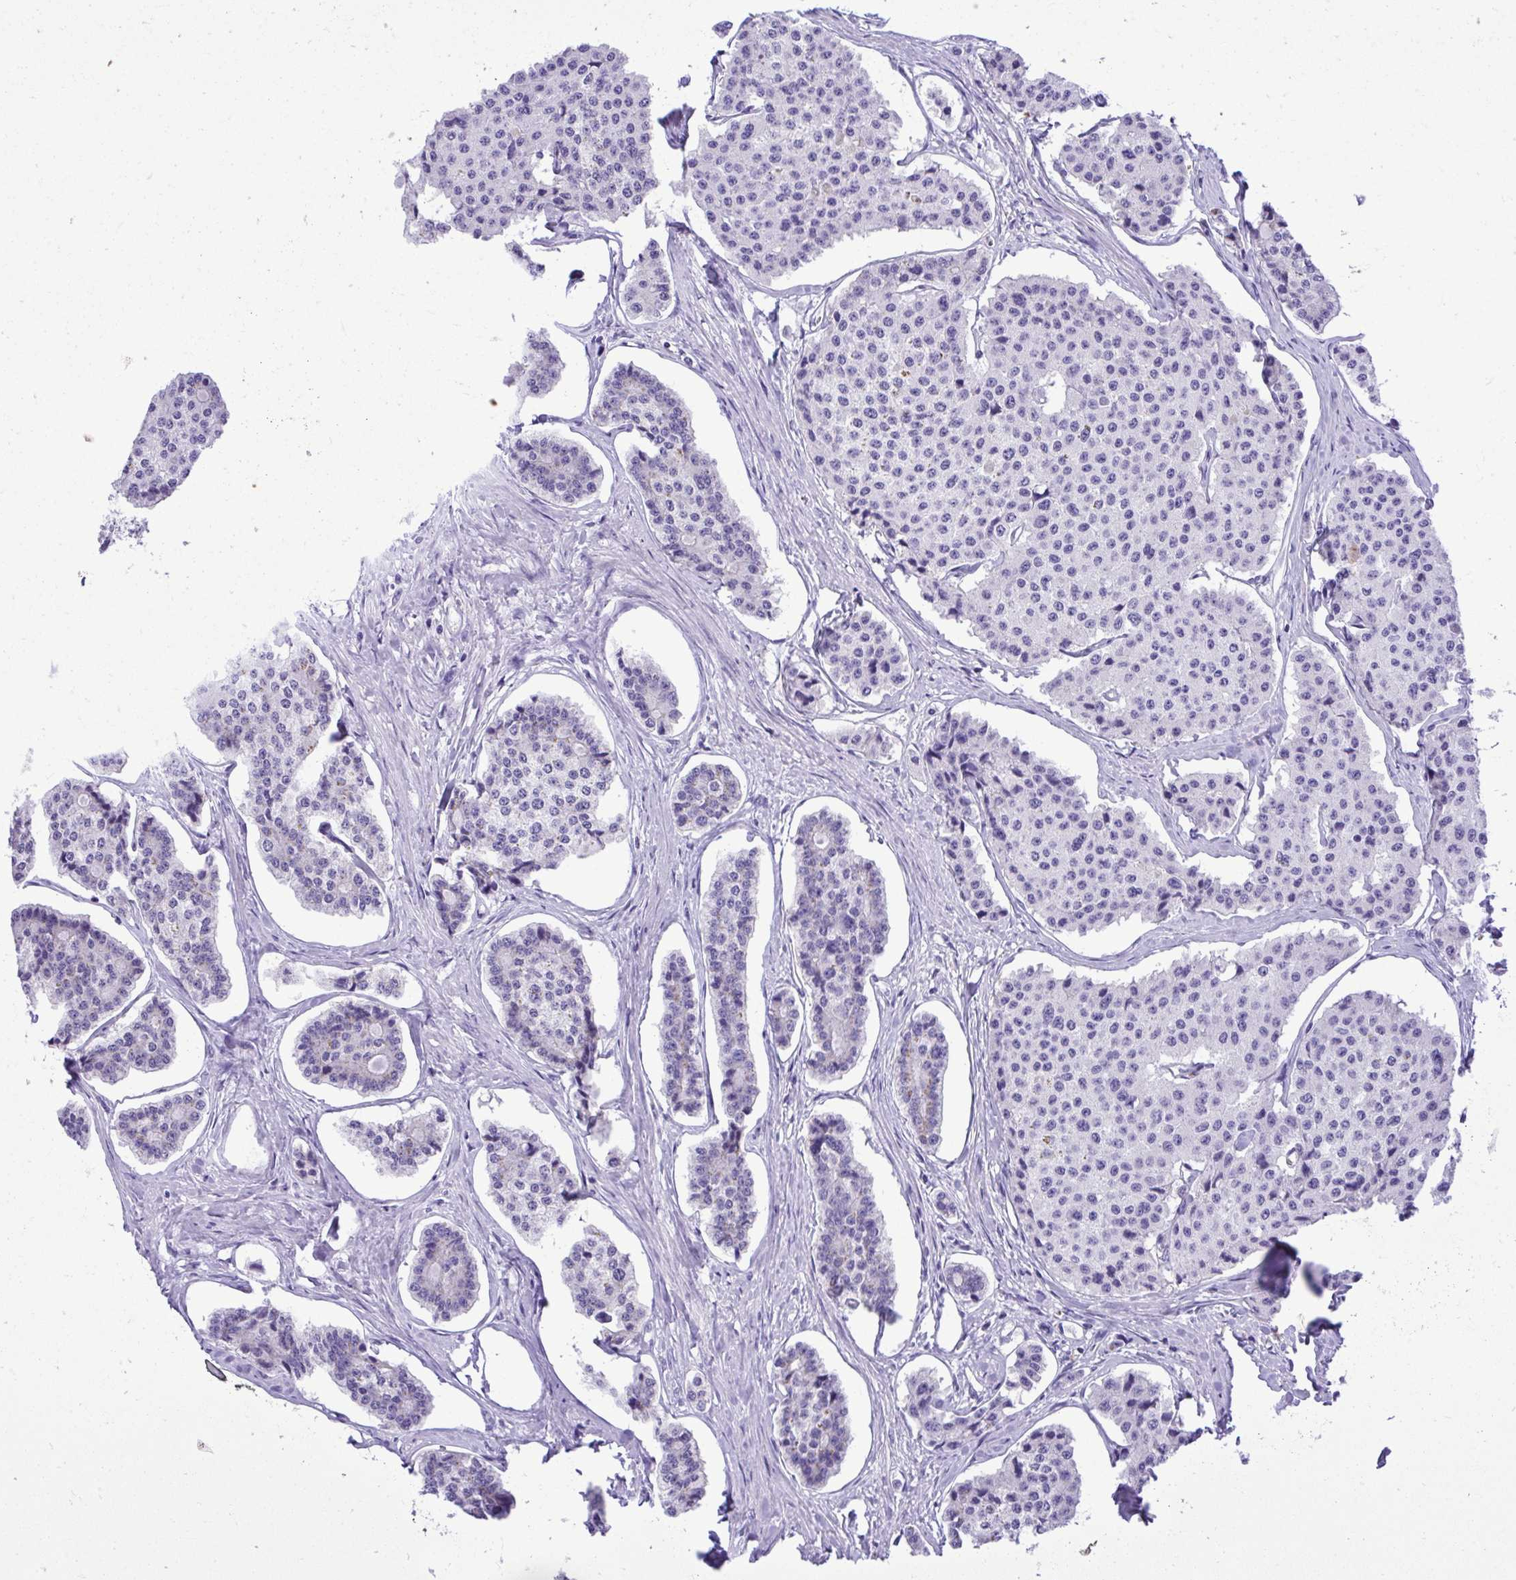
{"staining": {"intensity": "negative", "quantity": "none", "location": "none"}, "tissue": "carcinoid", "cell_type": "Tumor cells", "image_type": "cancer", "snomed": [{"axis": "morphology", "description": "Carcinoid, malignant, NOS"}, {"axis": "topography", "description": "Small intestine"}], "caption": "An image of human carcinoid is negative for staining in tumor cells.", "gene": "ST6GALNAC3", "patient": {"sex": "female", "age": 65}}